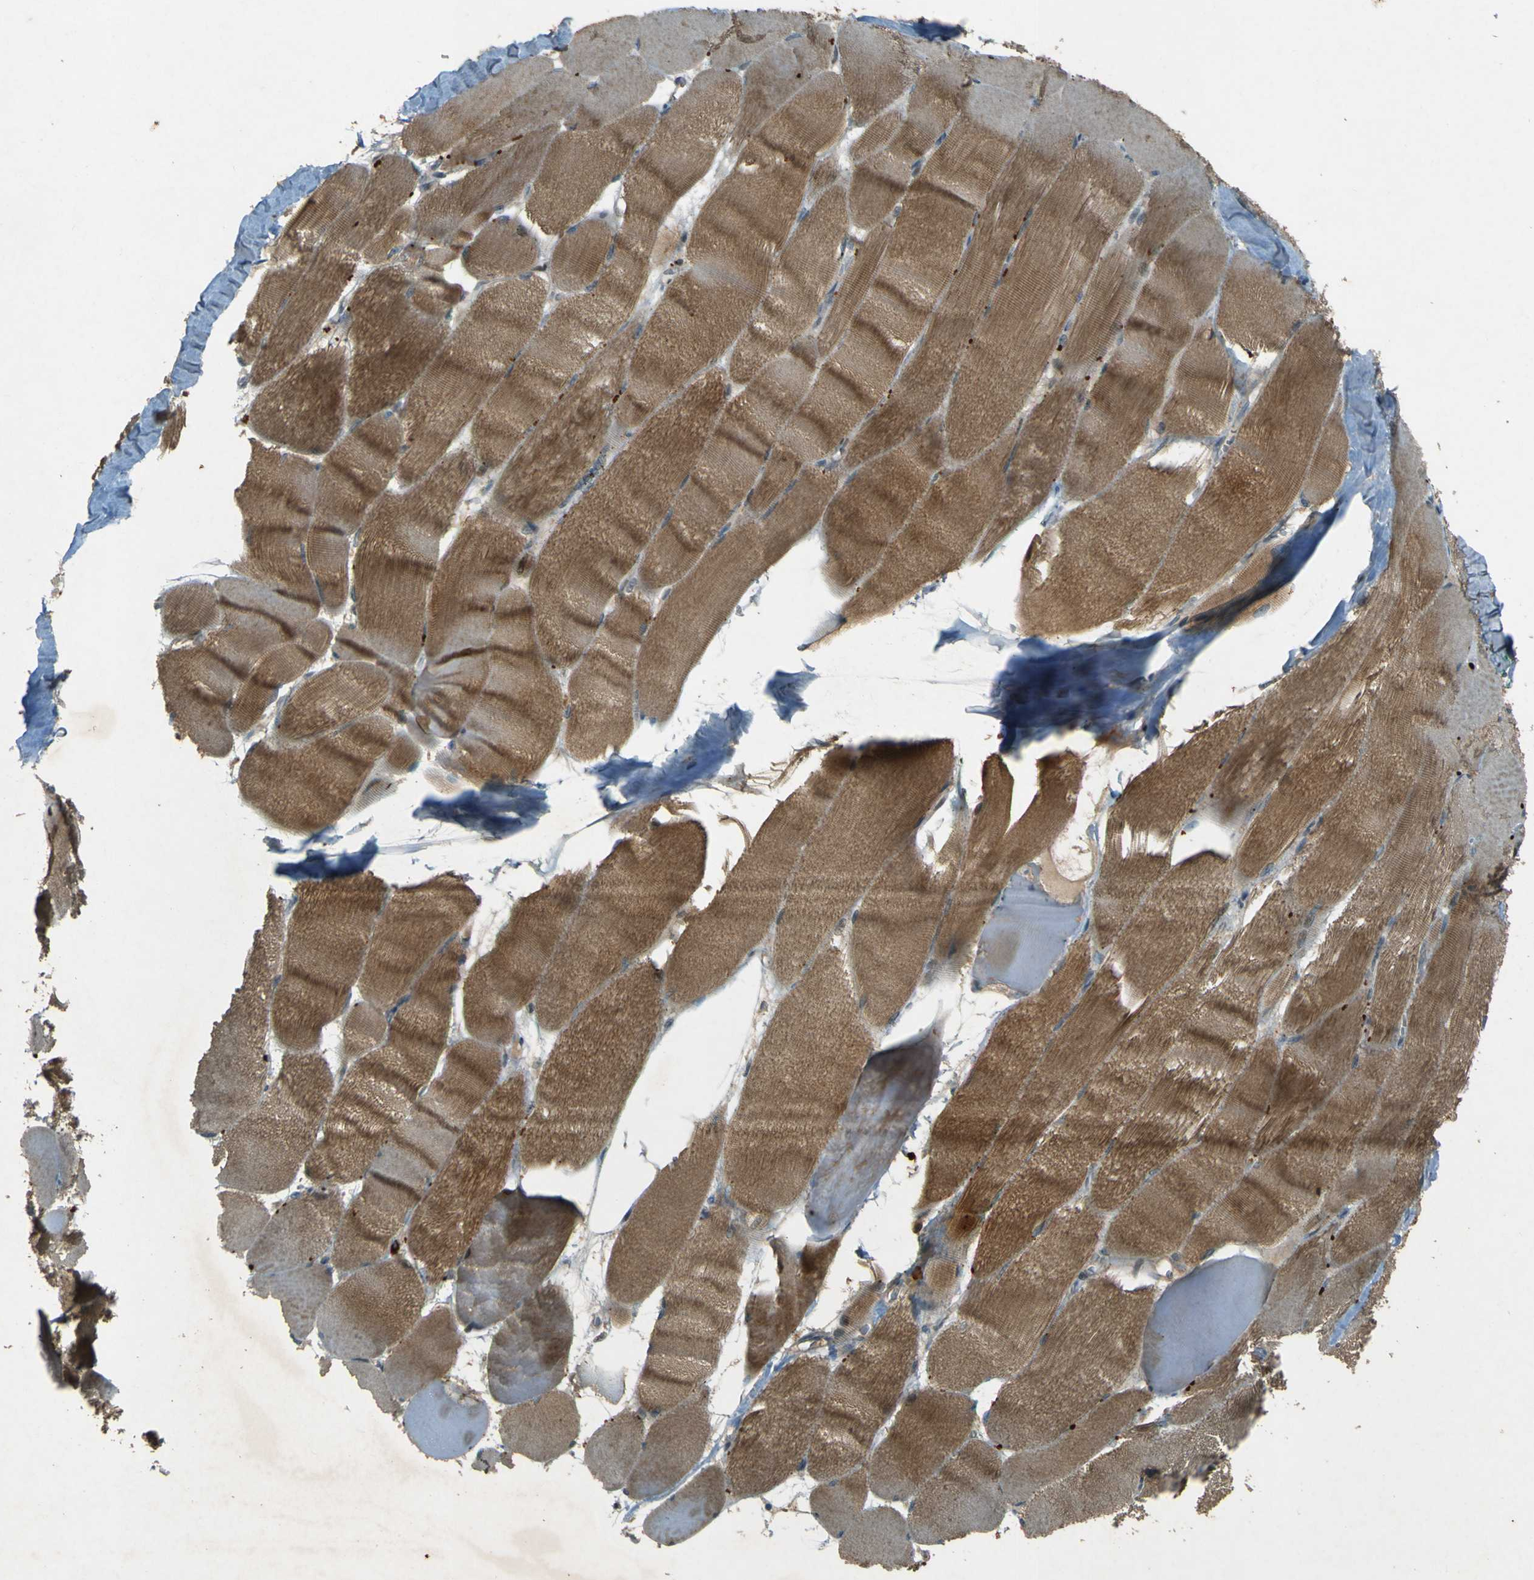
{"staining": {"intensity": "moderate", "quantity": ">75%", "location": "cytoplasmic/membranous"}, "tissue": "skeletal muscle", "cell_type": "Myocytes", "image_type": "normal", "snomed": [{"axis": "morphology", "description": "Normal tissue, NOS"}, {"axis": "morphology", "description": "Squamous cell carcinoma, NOS"}, {"axis": "topography", "description": "Skeletal muscle"}], "caption": "About >75% of myocytes in unremarkable skeletal muscle show moderate cytoplasmic/membranous protein staining as visualized by brown immunohistochemical staining.", "gene": "MPDZ", "patient": {"sex": "male", "age": 51}}